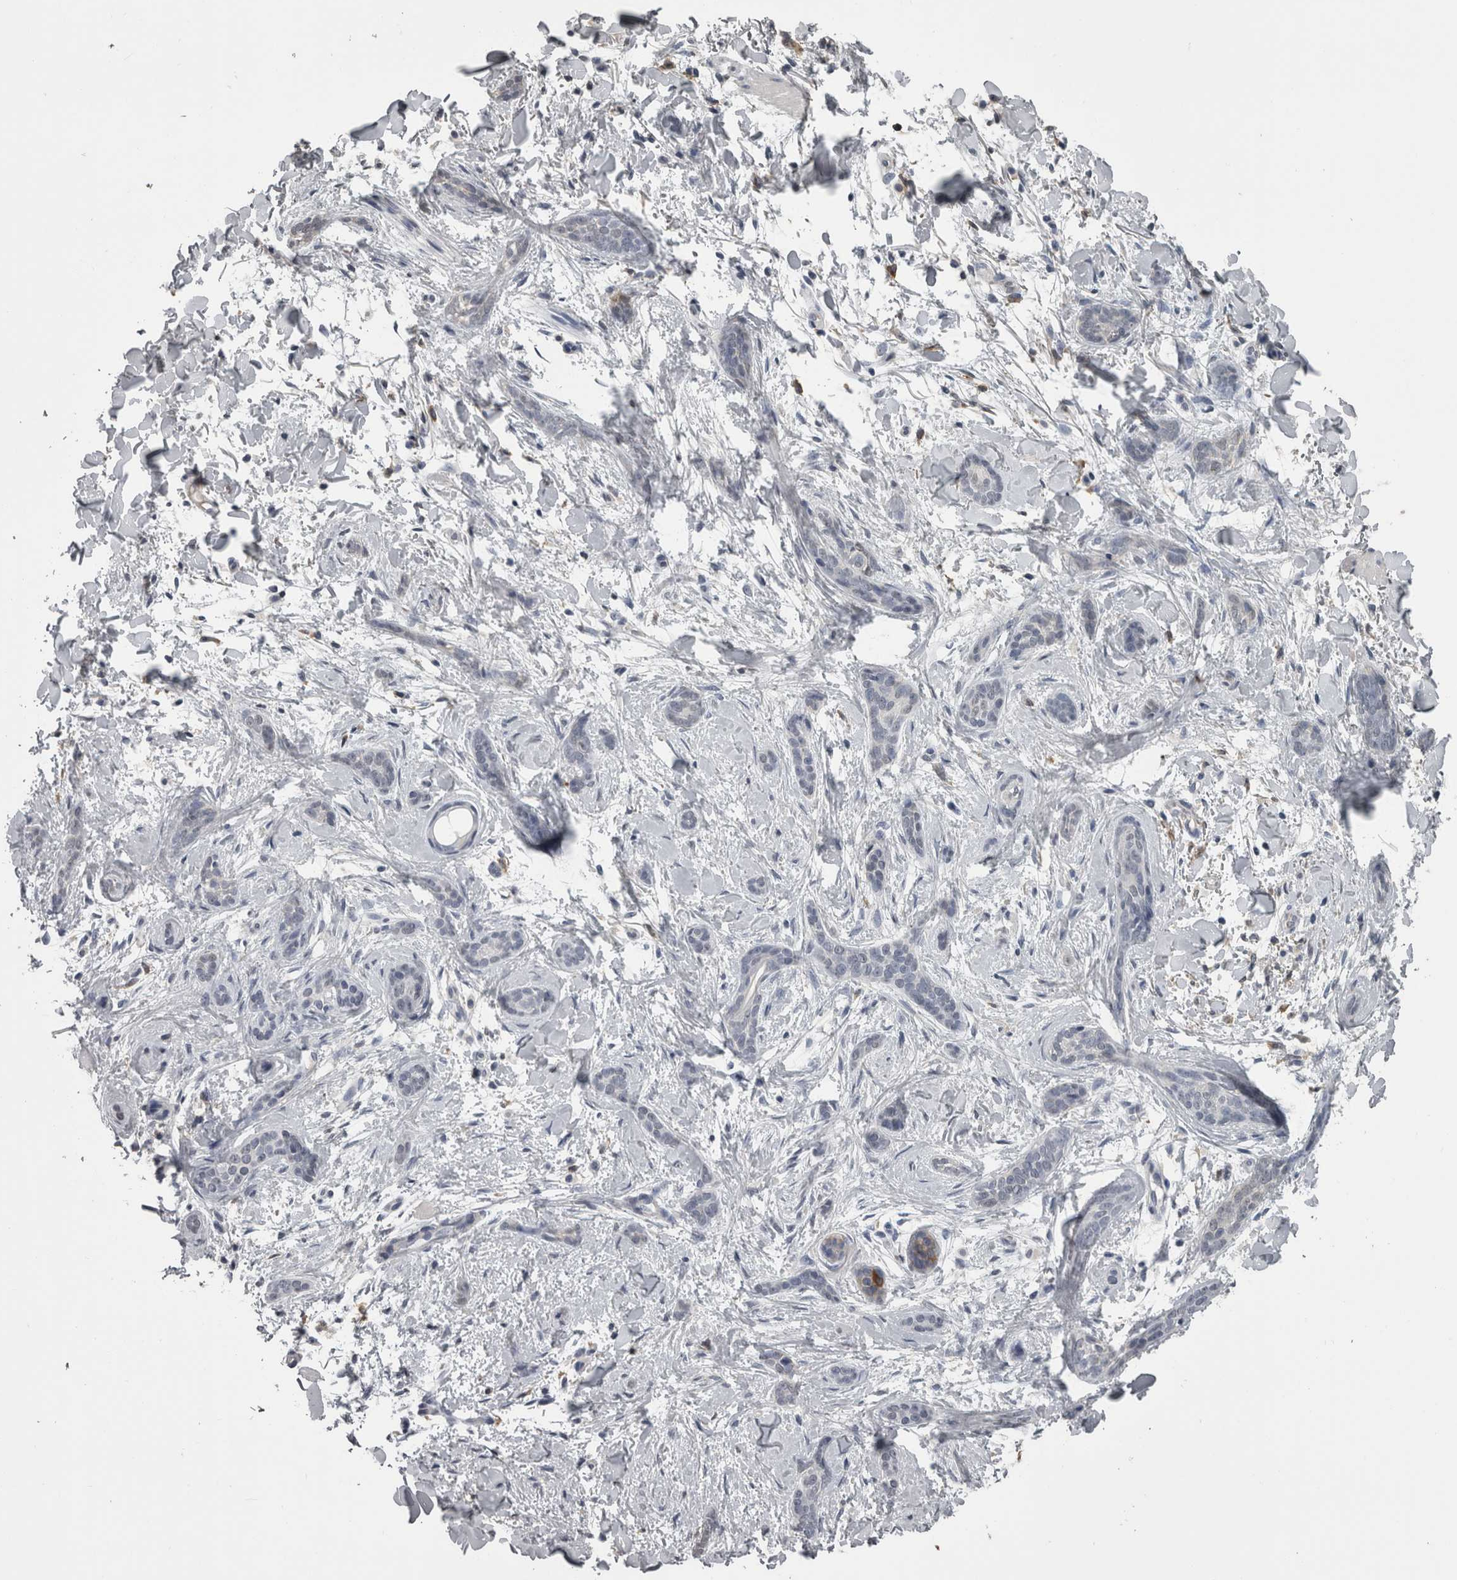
{"staining": {"intensity": "negative", "quantity": "none", "location": "none"}, "tissue": "skin cancer", "cell_type": "Tumor cells", "image_type": "cancer", "snomed": [{"axis": "morphology", "description": "Basal cell carcinoma"}, {"axis": "morphology", "description": "Adnexal tumor, benign"}, {"axis": "topography", "description": "Skin"}], "caption": "A high-resolution image shows IHC staining of benign adnexal tumor (skin), which reveals no significant positivity in tumor cells.", "gene": "PIK3AP1", "patient": {"sex": "female", "age": 42}}